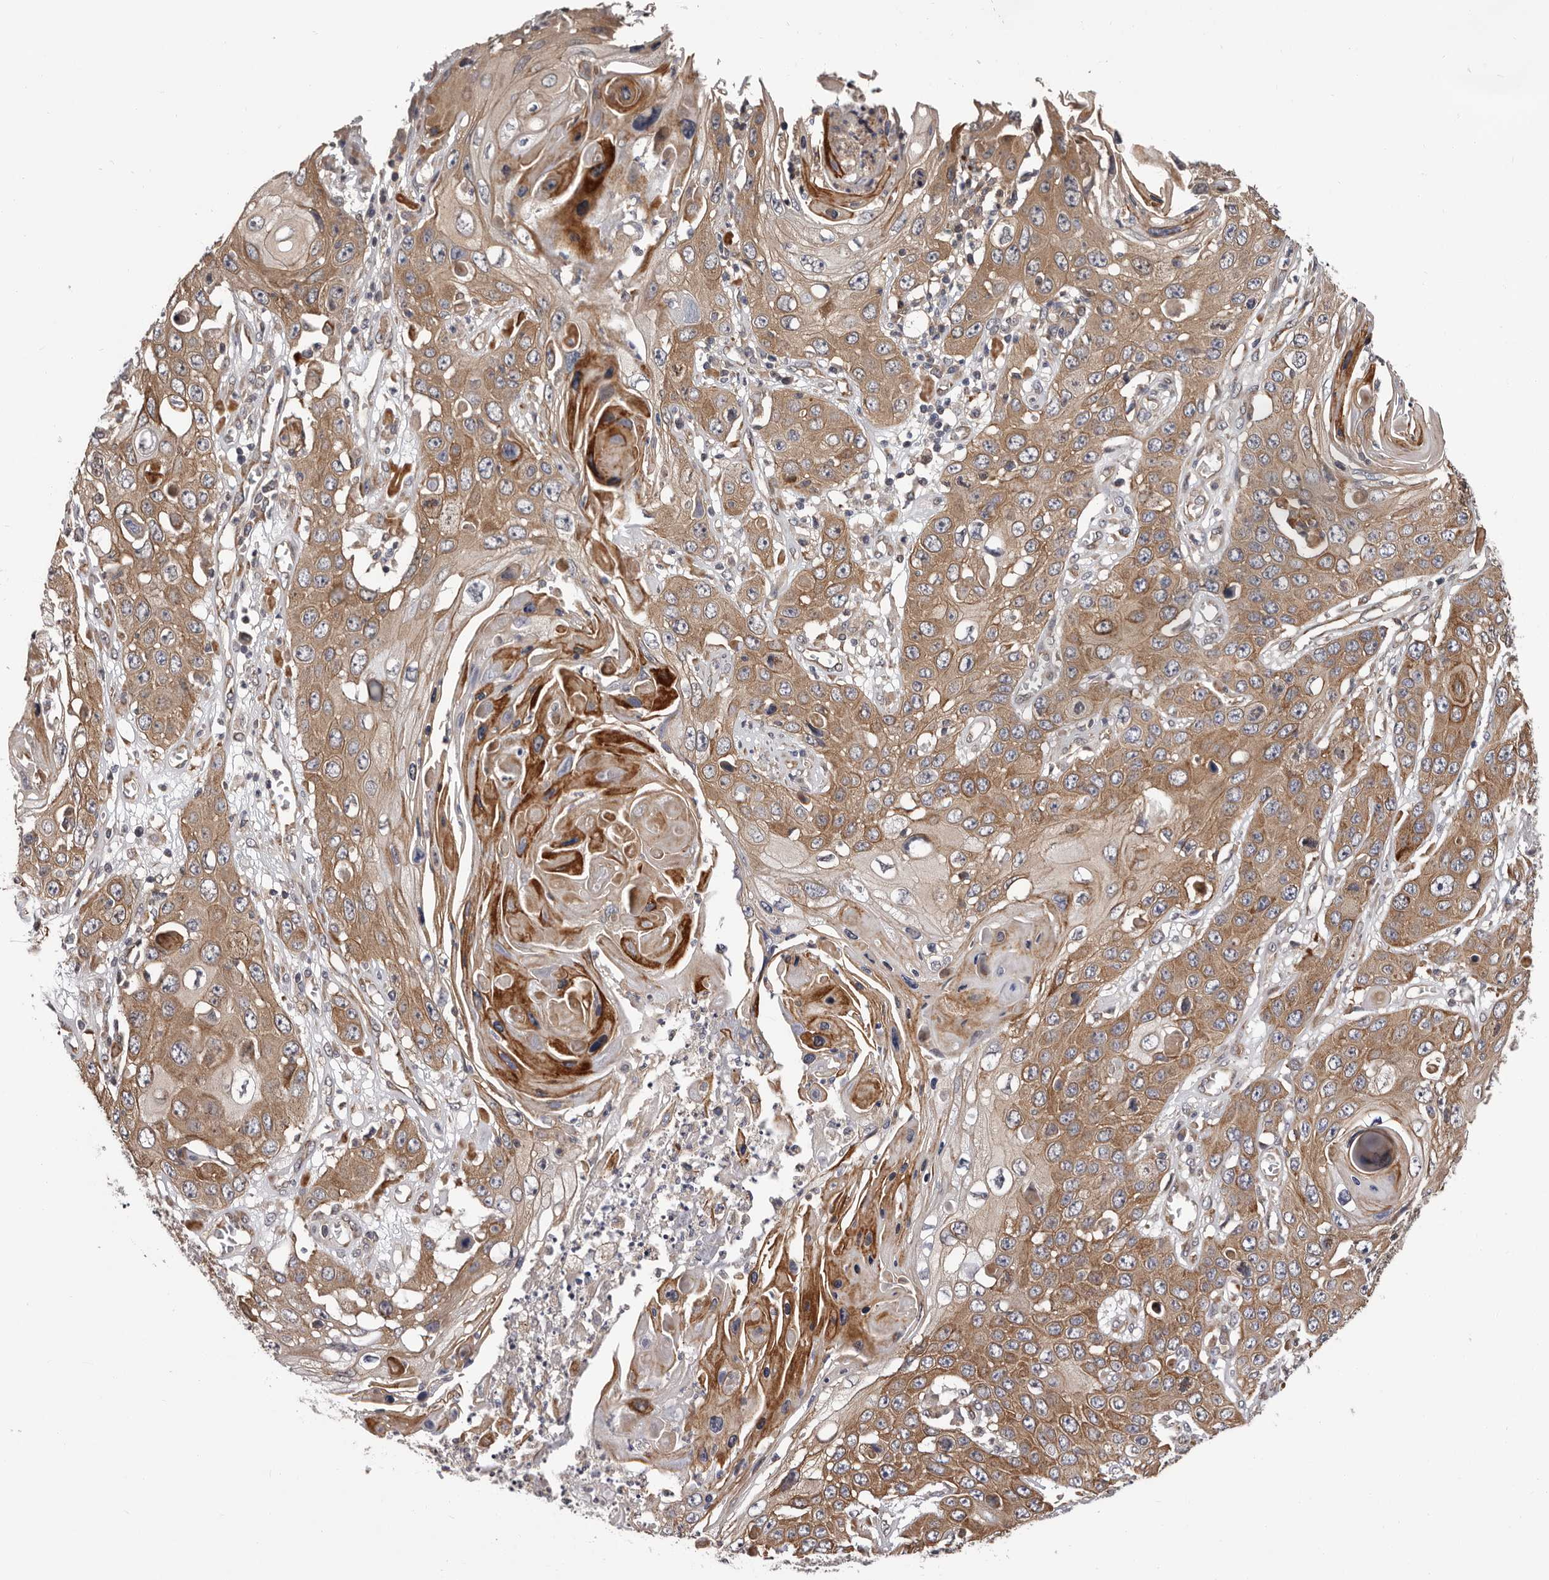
{"staining": {"intensity": "moderate", "quantity": ">75%", "location": "cytoplasmic/membranous"}, "tissue": "skin cancer", "cell_type": "Tumor cells", "image_type": "cancer", "snomed": [{"axis": "morphology", "description": "Squamous cell carcinoma, NOS"}, {"axis": "topography", "description": "Skin"}], "caption": "This is a micrograph of IHC staining of skin squamous cell carcinoma, which shows moderate staining in the cytoplasmic/membranous of tumor cells.", "gene": "VPS37A", "patient": {"sex": "male", "age": 55}}